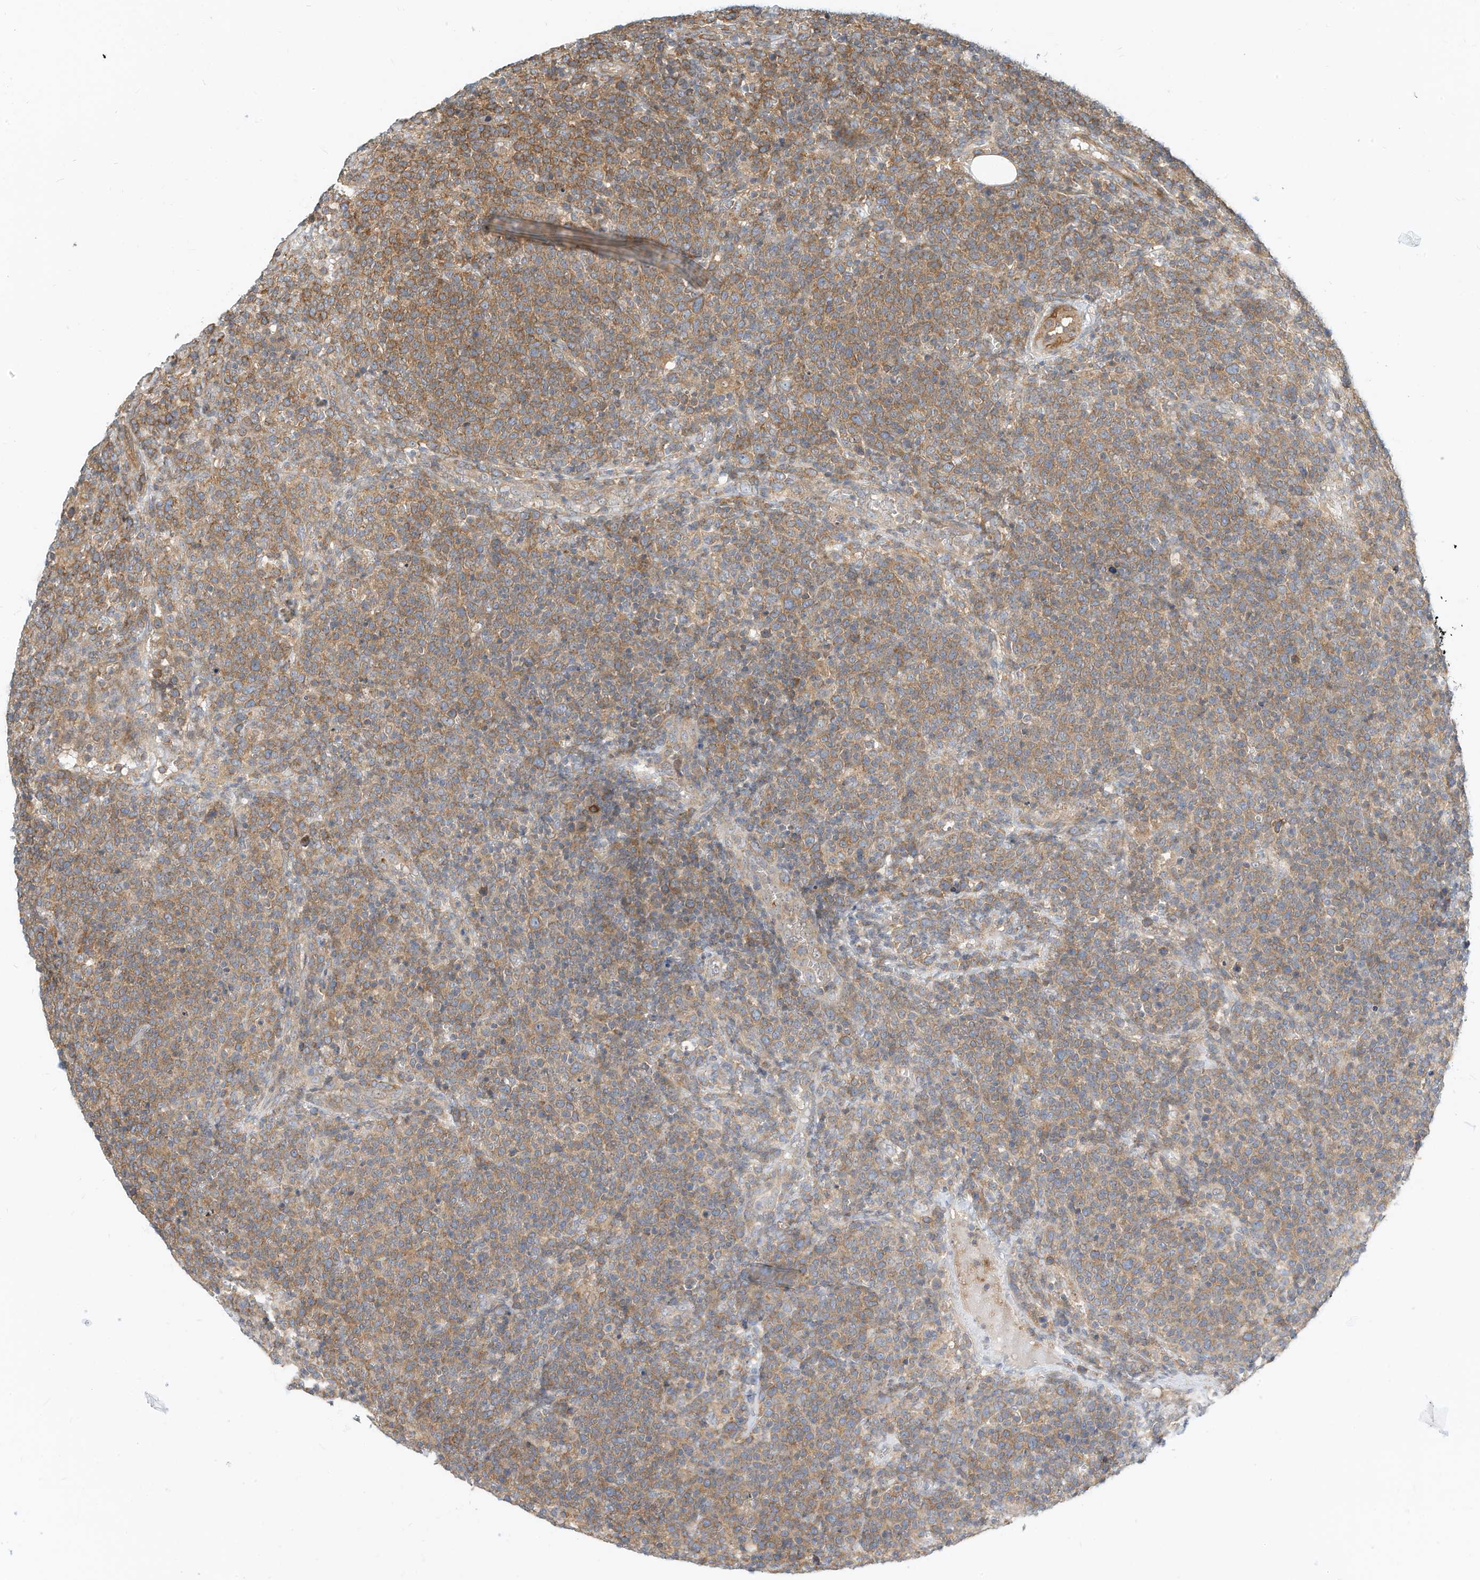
{"staining": {"intensity": "moderate", "quantity": ">75%", "location": "cytoplasmic/membranous"}, "tissue": "lymphoma", "cell_type": "Tumor cells", "image_type": "cancer", "snomed": [{"axis": "morphology", "description": "Malignant lymphoma, non-Hodgkin's type, High grade"}, {"axis": "topography", "description": "Lymph node"}], "caption": "A brown stain highlights moderate cytoplasmic/membranous expression of a protein in human high-grade malignant lymphoma, non-Hodgkin's type tumor cells.", "gene": "OFD1", "patient": {"sex": "male", "age": 61}}